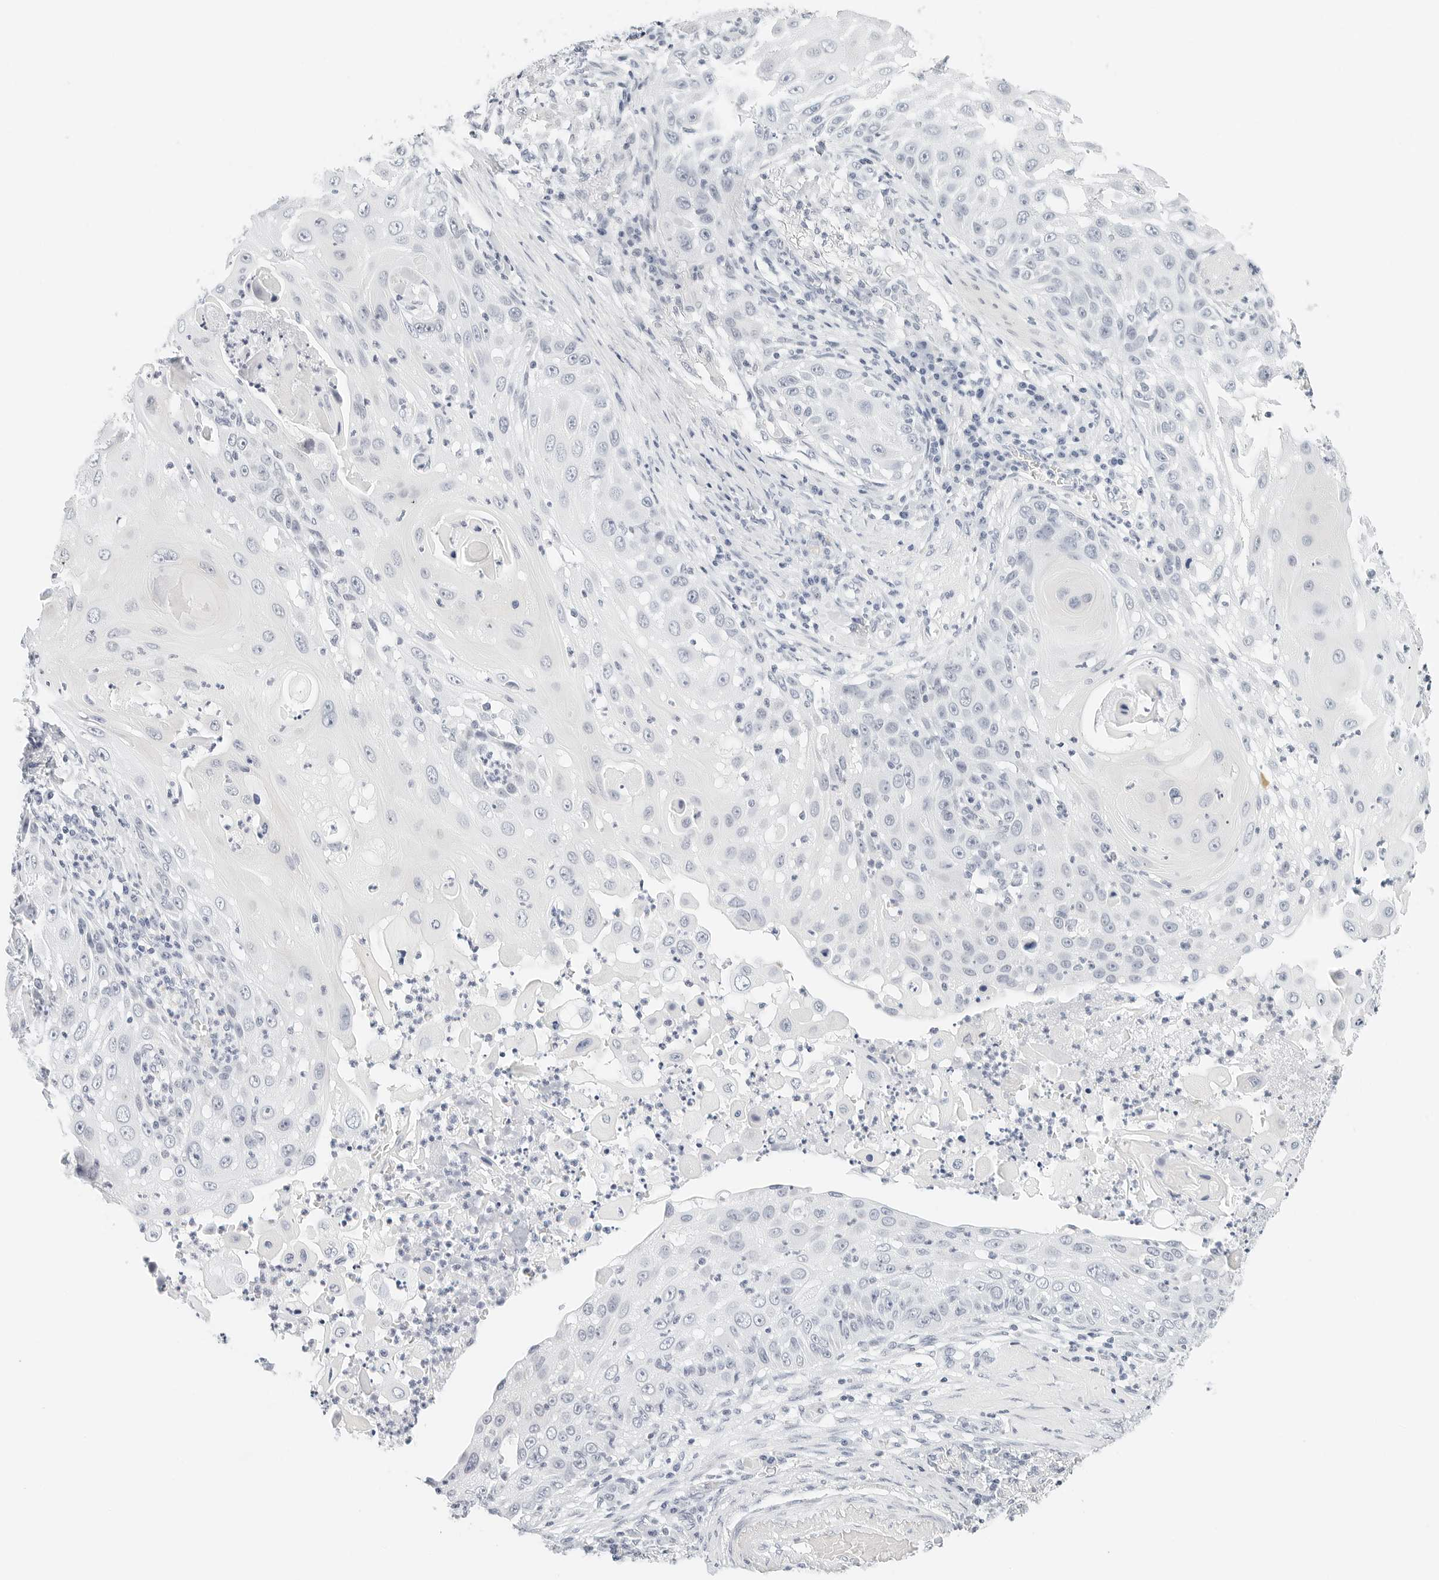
{"staining": {"intensity": "negative", "quantity": "none", "location": "none"}, "tissue": "skin cancer", "cell_type": "Tumor cells", "image_type": "cancer", "snomed": [{"axis": "morphology", "description": "Squamous cell carcinoma, NOS"}, {"axis": "topography", "description": "Skin"}], "caption": "IHC photomicrograph of human skin squamous cell carcinoma stained for a protein (brown), which demonstrates no positivity in tumor cells.", "gene": "CD22", "patient": {"sex": "female", "age": 44}}